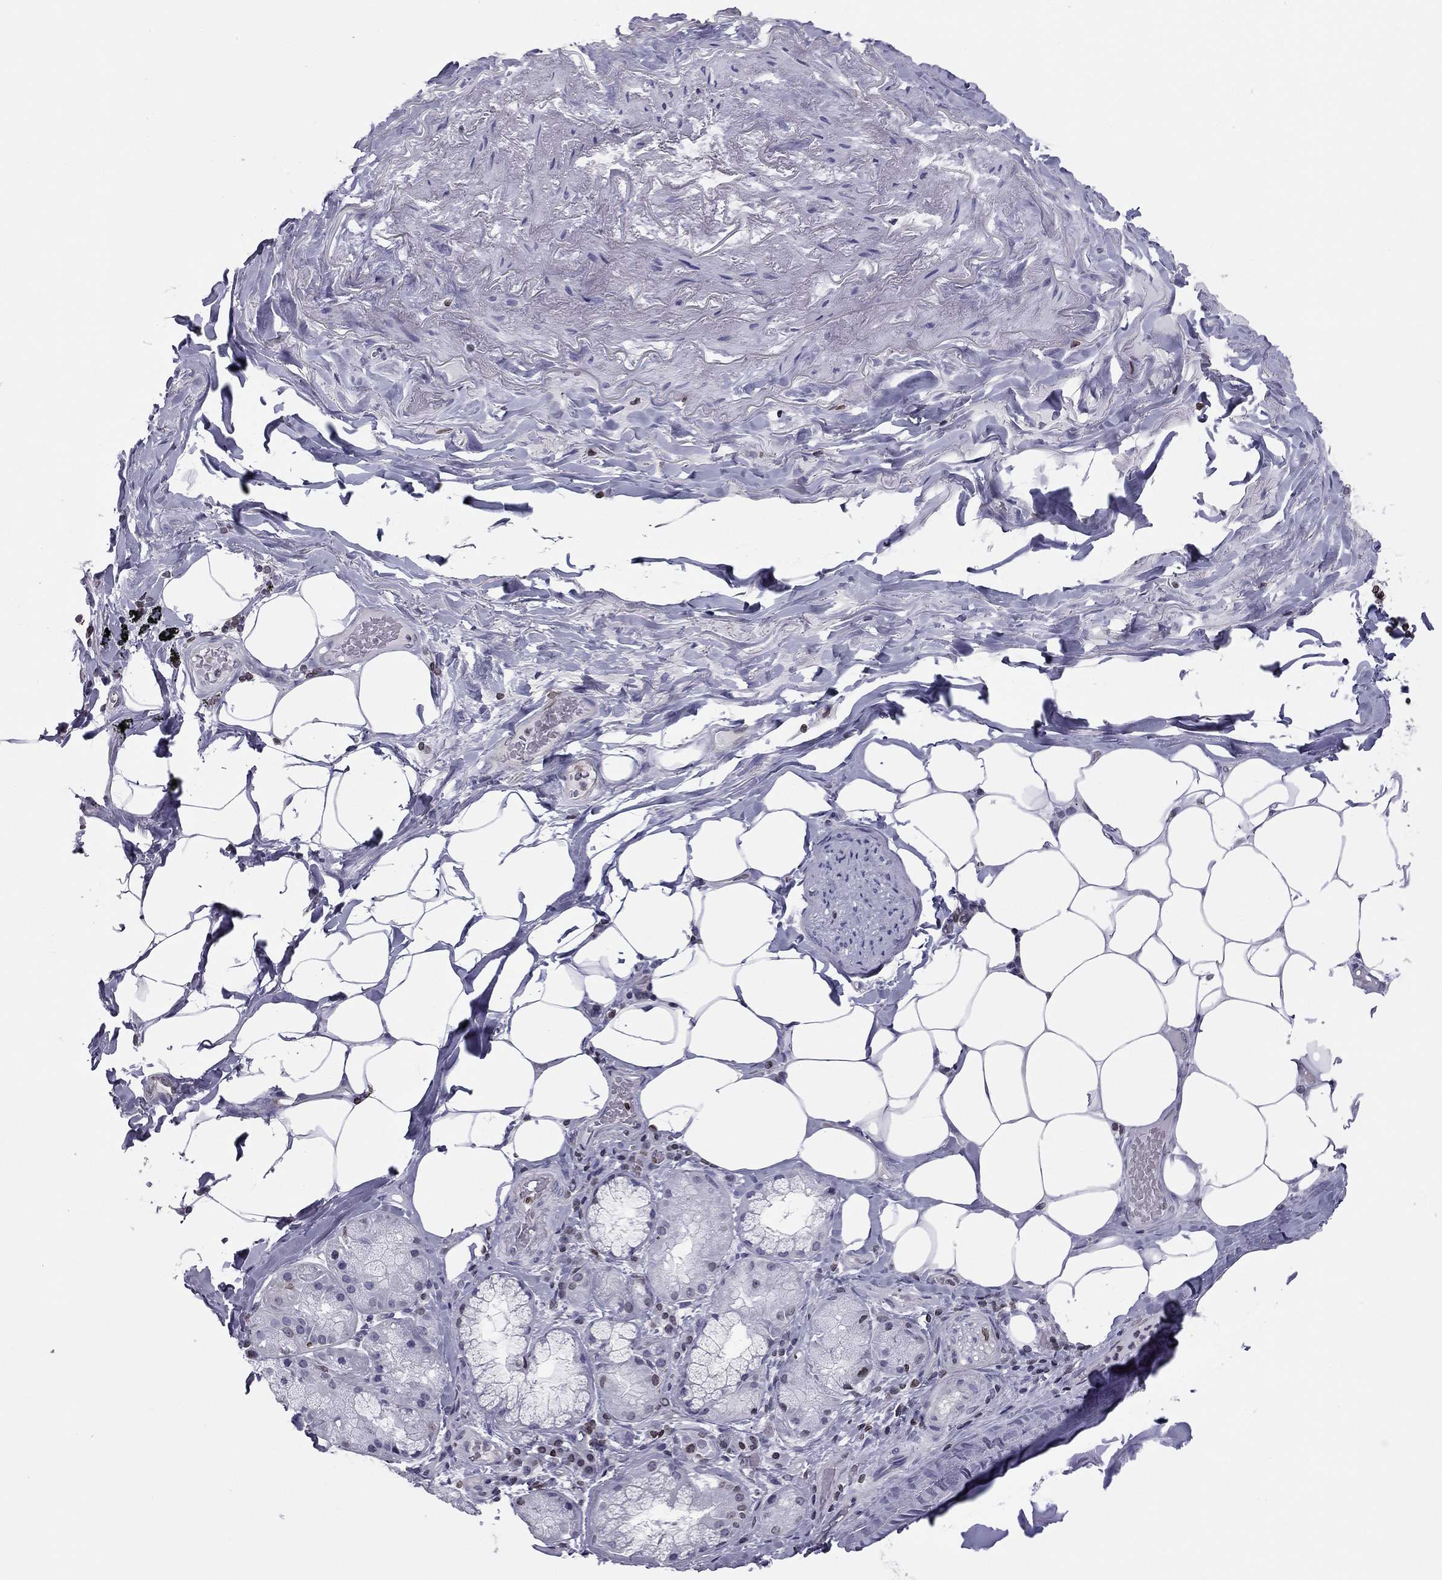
{"staining": {"intensity": "negative", "quantity": "none", "location": "none"}, "tissue": "adipose tissue", "cell_type": "Adipocytes", "image_type": "normal", "snomed": [{"axis": "morphology", "description": "Normal tissue, NOS"}, {"axis": "topography", "description": "Bronchus"}, {"axis": "topography", "description": "Lung"}], "caption": "A high-resolution photomicrograph shows immunohistochemistry staining of benign adipose tissue, which displays no significant expression in adipocytes.", "gene": "ESPL1", "patient": {"sex": "female", "age": 57}}